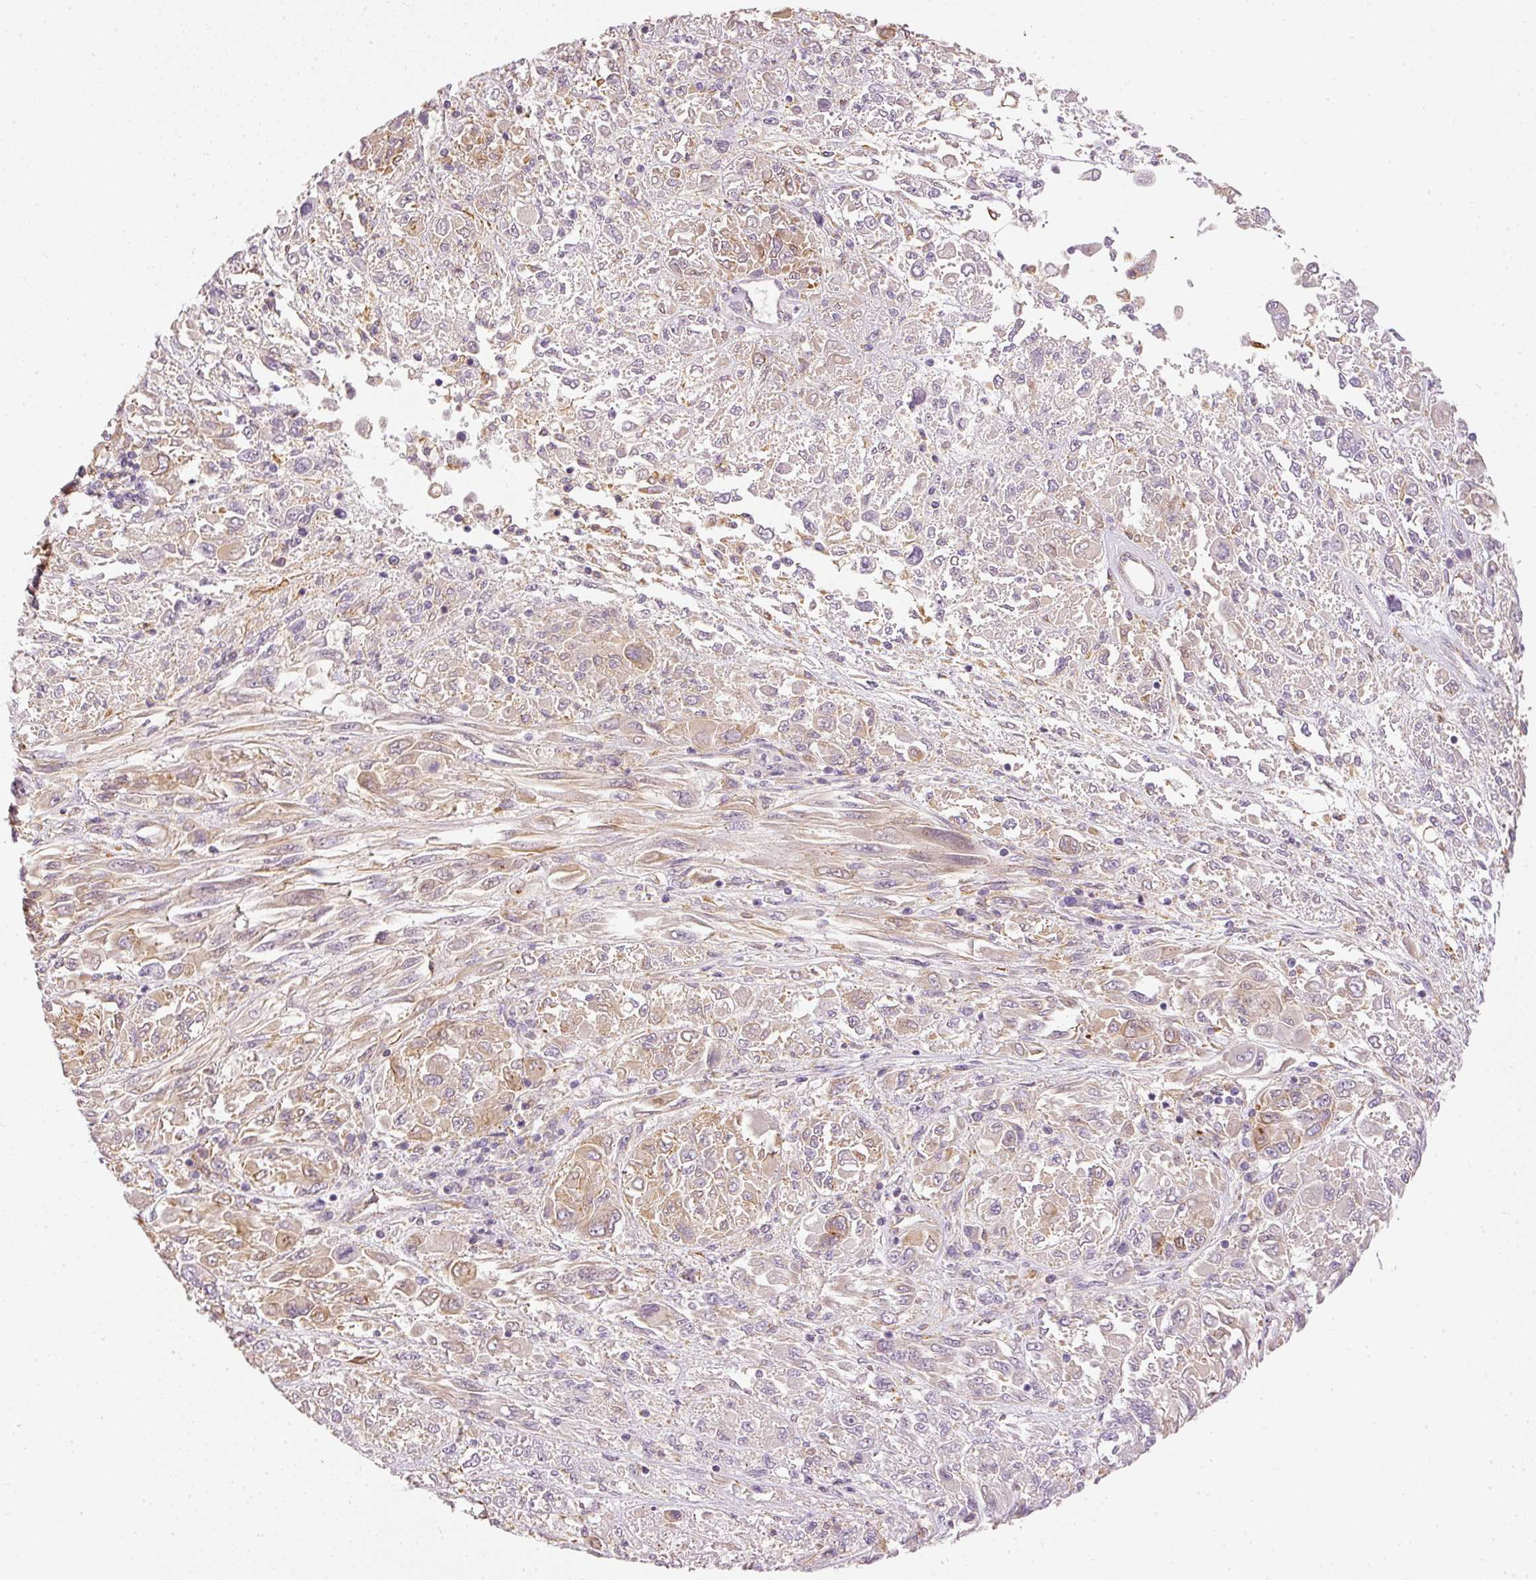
{"staining": {"intensity": "weak", "quantity": "<25%", "location": "cytoplasmic/membranous"}, "tissue": "melanoma", "cell_type": "Tumor cells", "image_type": "cancer", "snomed": [{"axis": "morphology", "description": "Malignant melanoma, NOS"}, {"axis": "topography", "description": "Skin"}], "caption": "Malignant melanoma stained for a protein using immunohistochemistry exhibits no staining tumor cells.", "gene": "OSR2", "patient": {"sex": "female", "age": 91}}